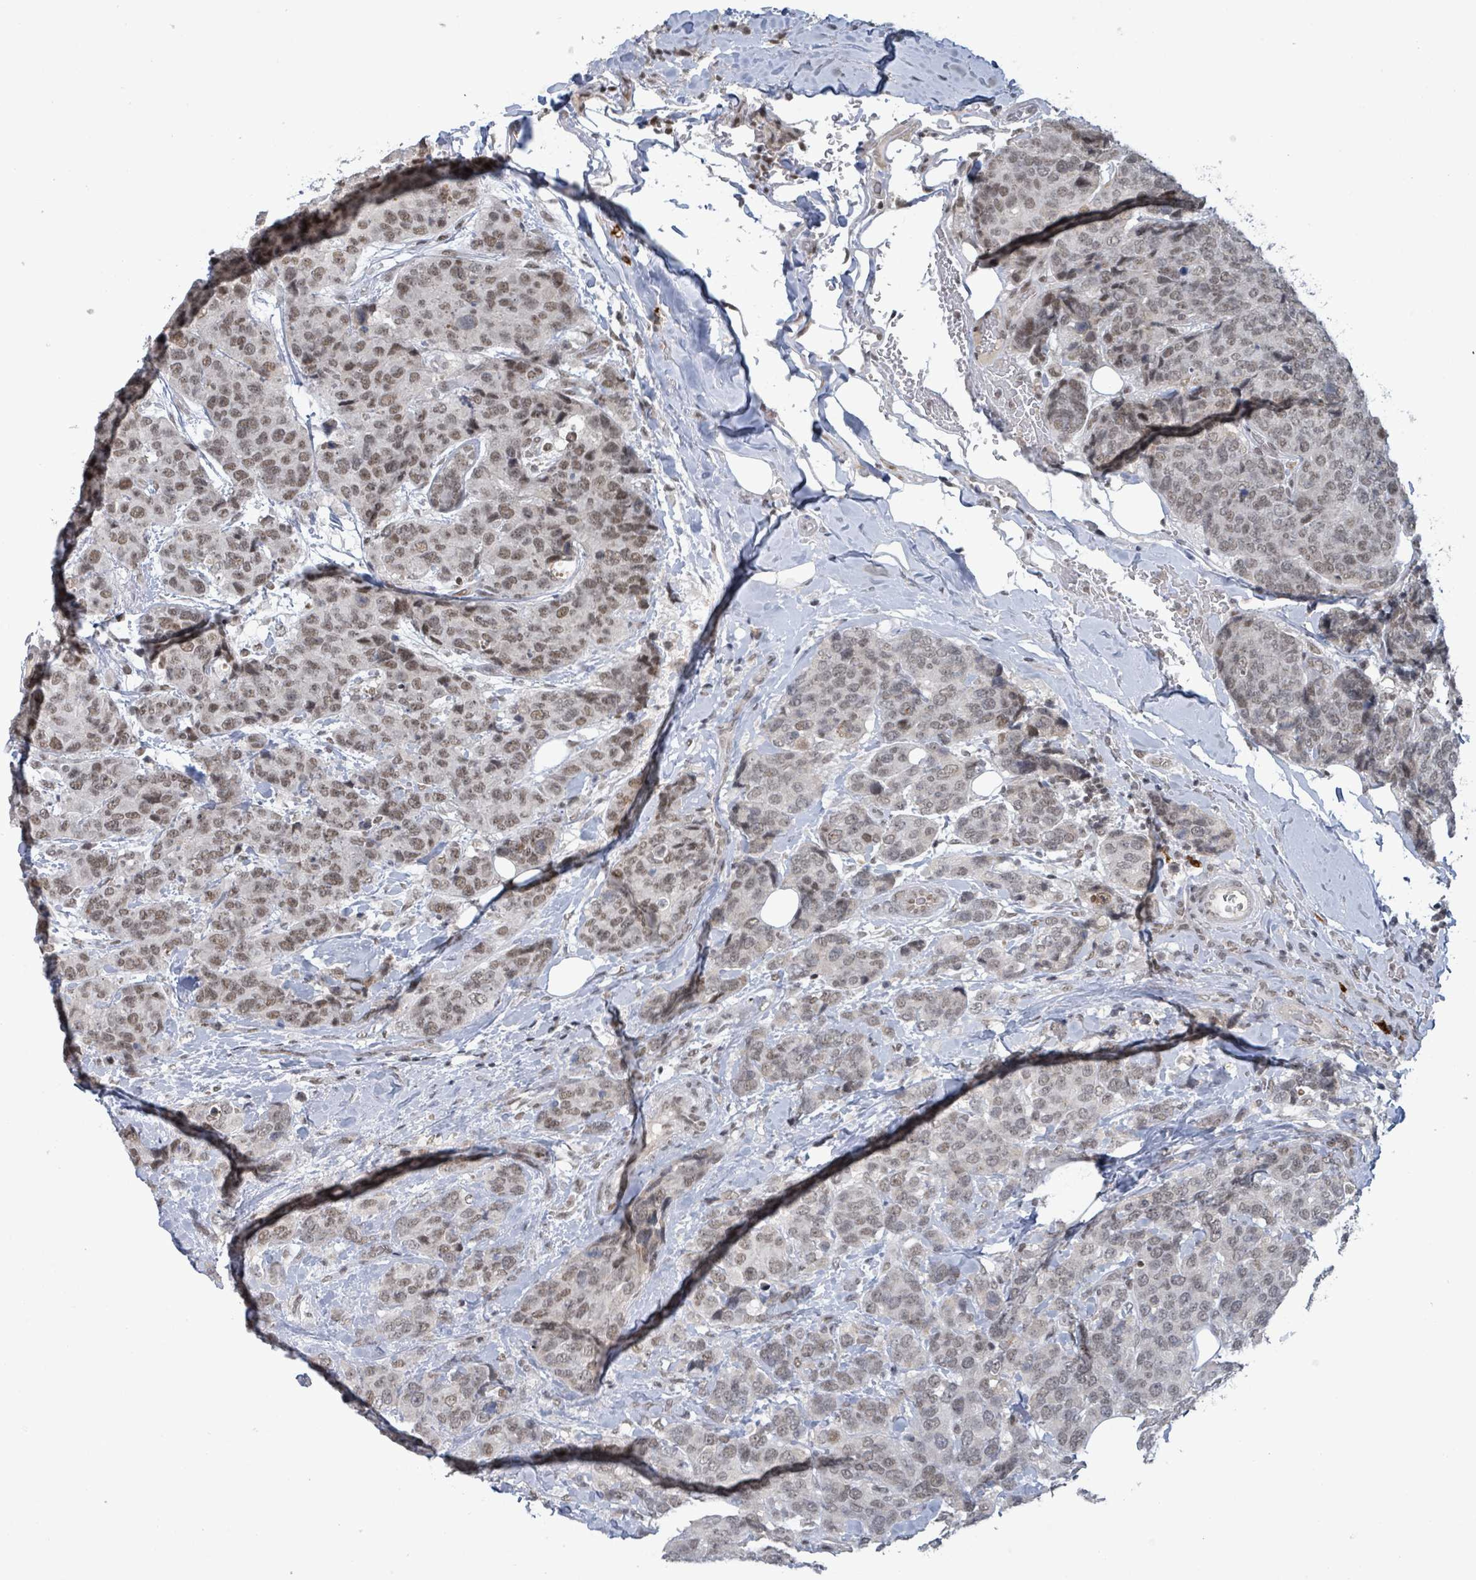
{"staining": {"intensity": "moderate", "quantity": "25%-75%", "location": "nuclear"}, "tissue": "breast cancer", "cell_type": "Tumor cells", "image_type": "cancer", "snomed": [{"axis": "morphology", "description": "Lobular carcinoma"}, {"axis": "topography", "description": "Breast"}], "caption": "Human breast cancer (lobular carcinoma) stained with a brown dye reveals moderate nuclear positive expression in about 25%-75% of tumor cells.", "gene": "BANP", "patient": {"sex": "female", "age": 59}}